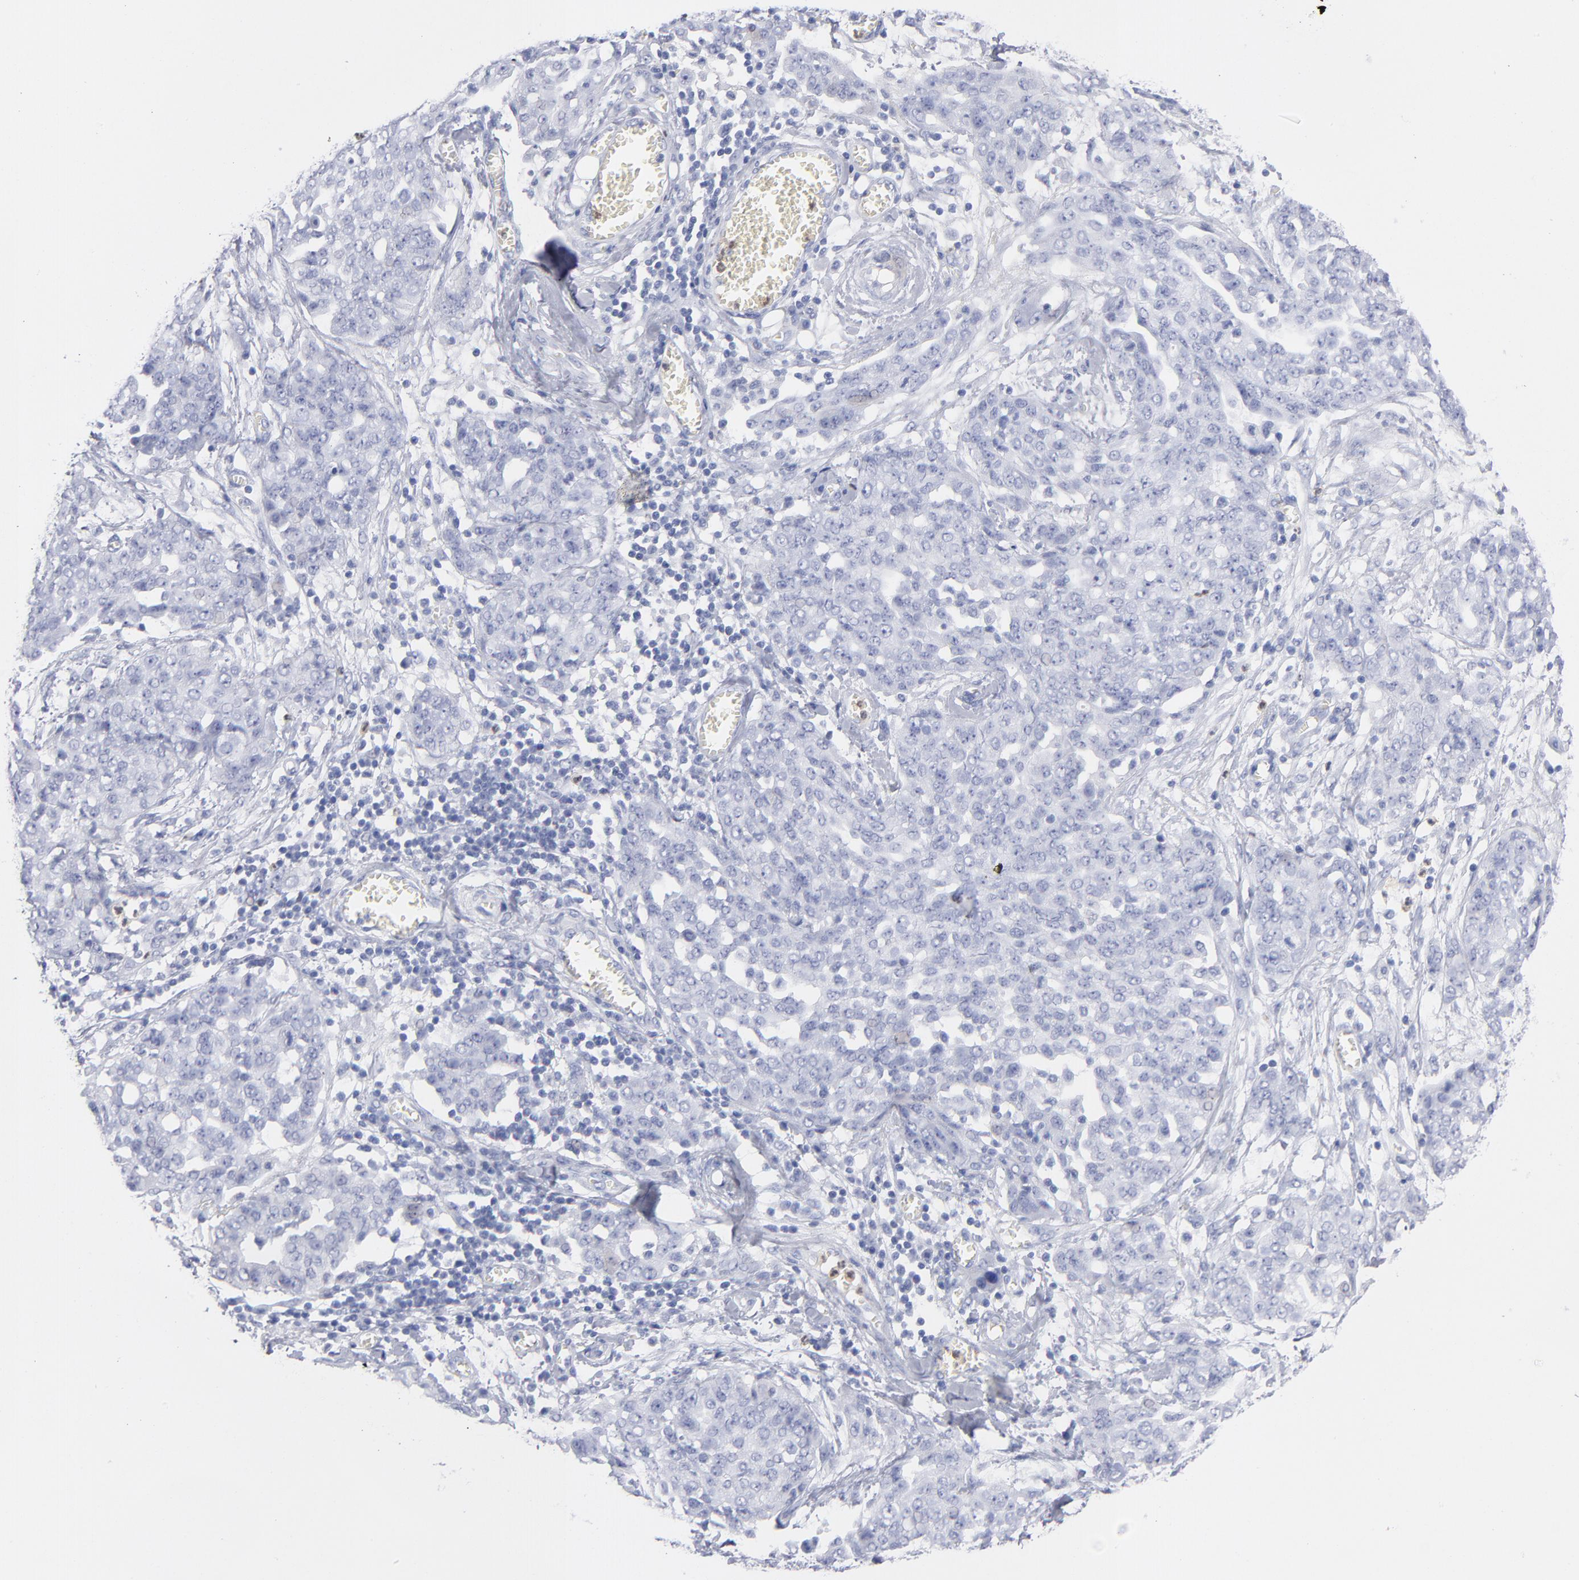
{"staining": {"intensity": "negative", "quantity": "none", "location": "none"}, "tissue": "ovarian cancer", "cell_type": "Tumor cells", "image_type": "cancer", "snomed": [{"axis": "morphology", "description": "Cystadenocarcinoma, serous, NOS"}, {"axis": "topography", "description": "Soft tissue"}, {"axis": "topography", "description": "Ovary"}], "caption": "Immunohistochemical staining of ovarian cancer exhibits no significant positivity in tumor cells.", "gene": "ARG1", "patient": {"sex": "female", "age": 57}}